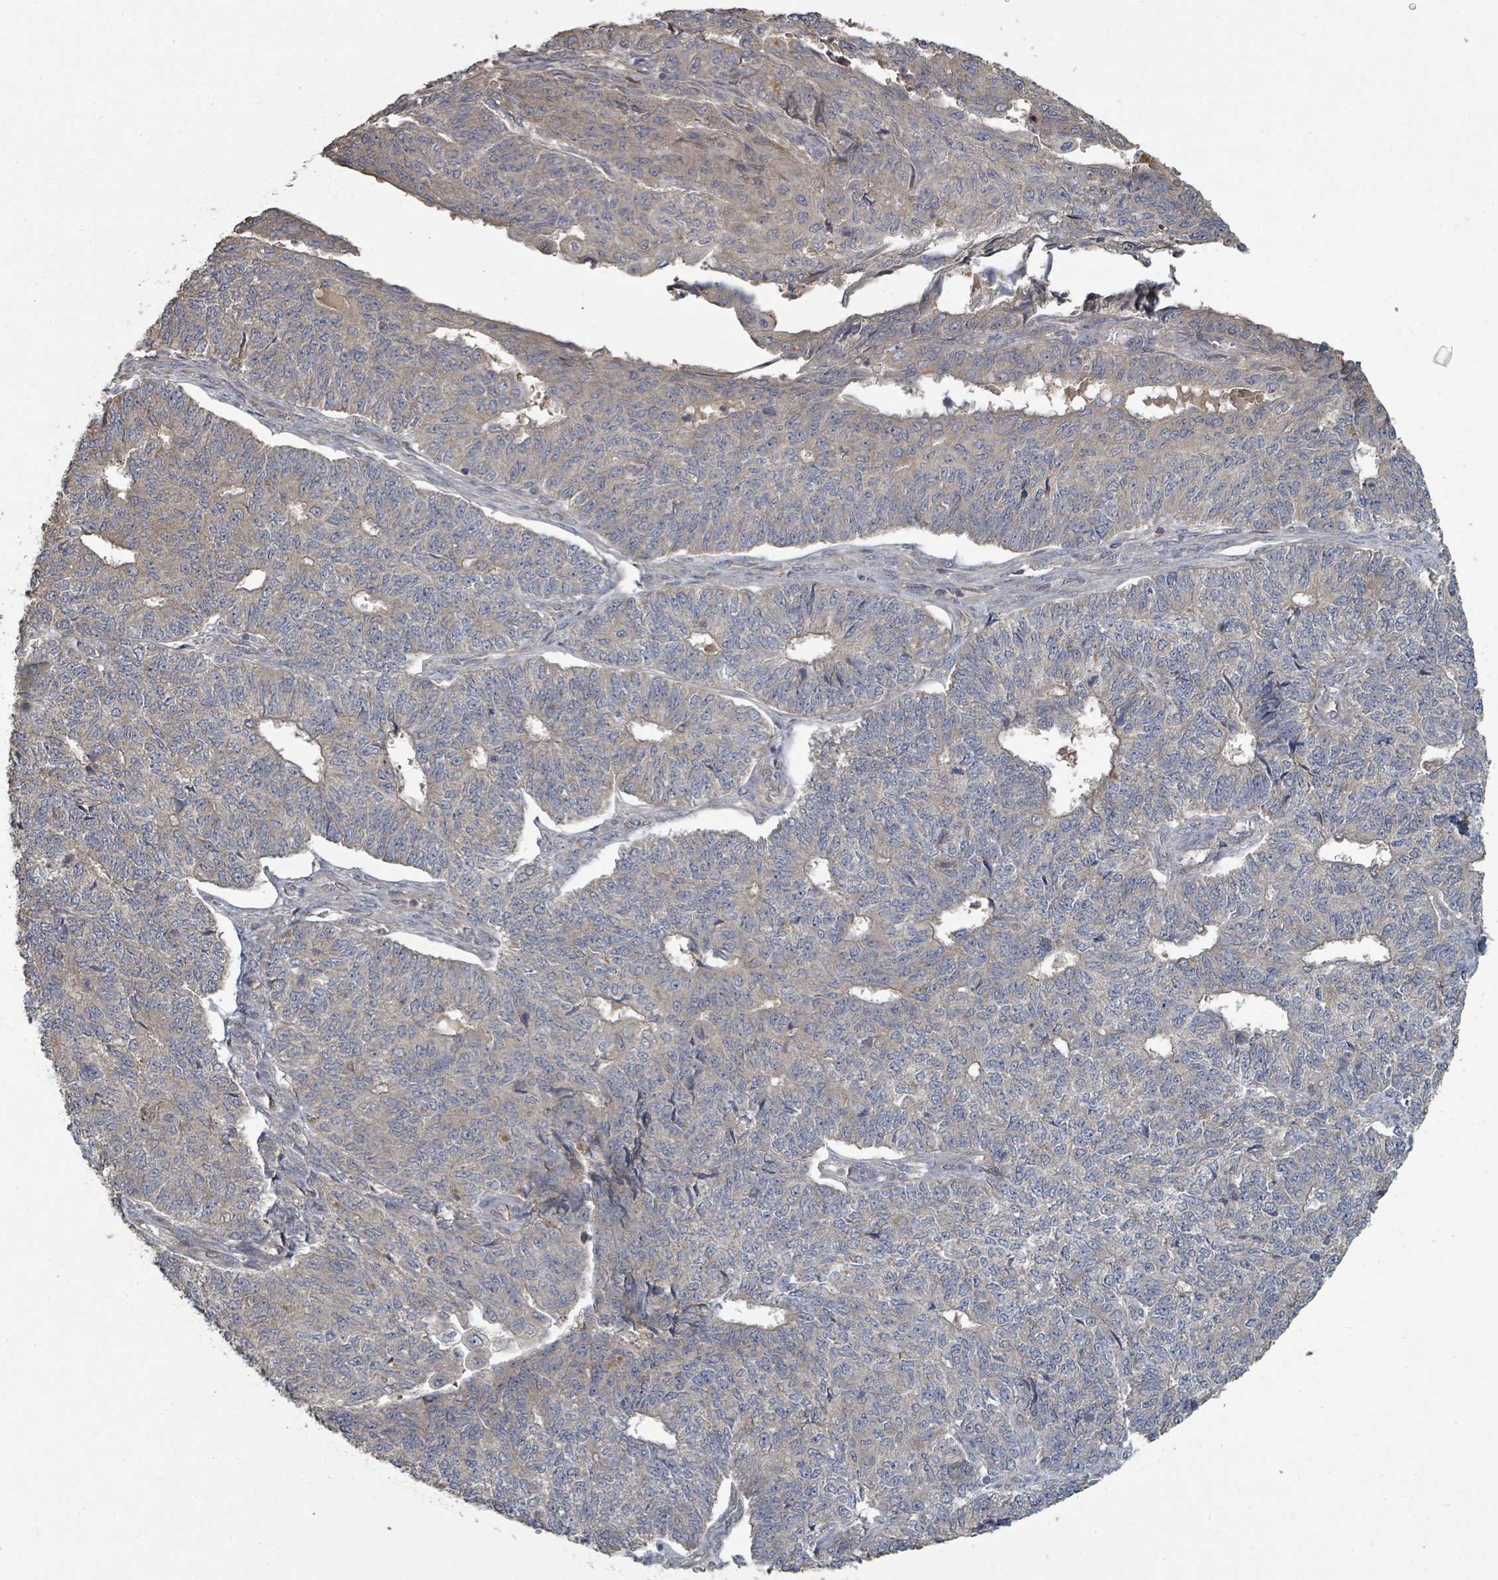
{"staining": {"intensity": "weak", "quantity": "25%-75%", "location": "cytoplasmic/membranous"}, "tissue": "endometrial cancer", "cell_type": "Tumor cells", "image_type": "cancer", "snomed": [{"axis": "morphology", "description": "Adenocarcinoma, NOS"}, {"axis": "topography", "description": "Endometrium"}], "caption": "Weak cytoplasmic/membranous protein staining is identified in approximately 25%-75% of tumor cells in endometrial cancer (adenocarcinoma).", "gene": "WDFY1", "patient": {"sex": "female", "age": 32}}